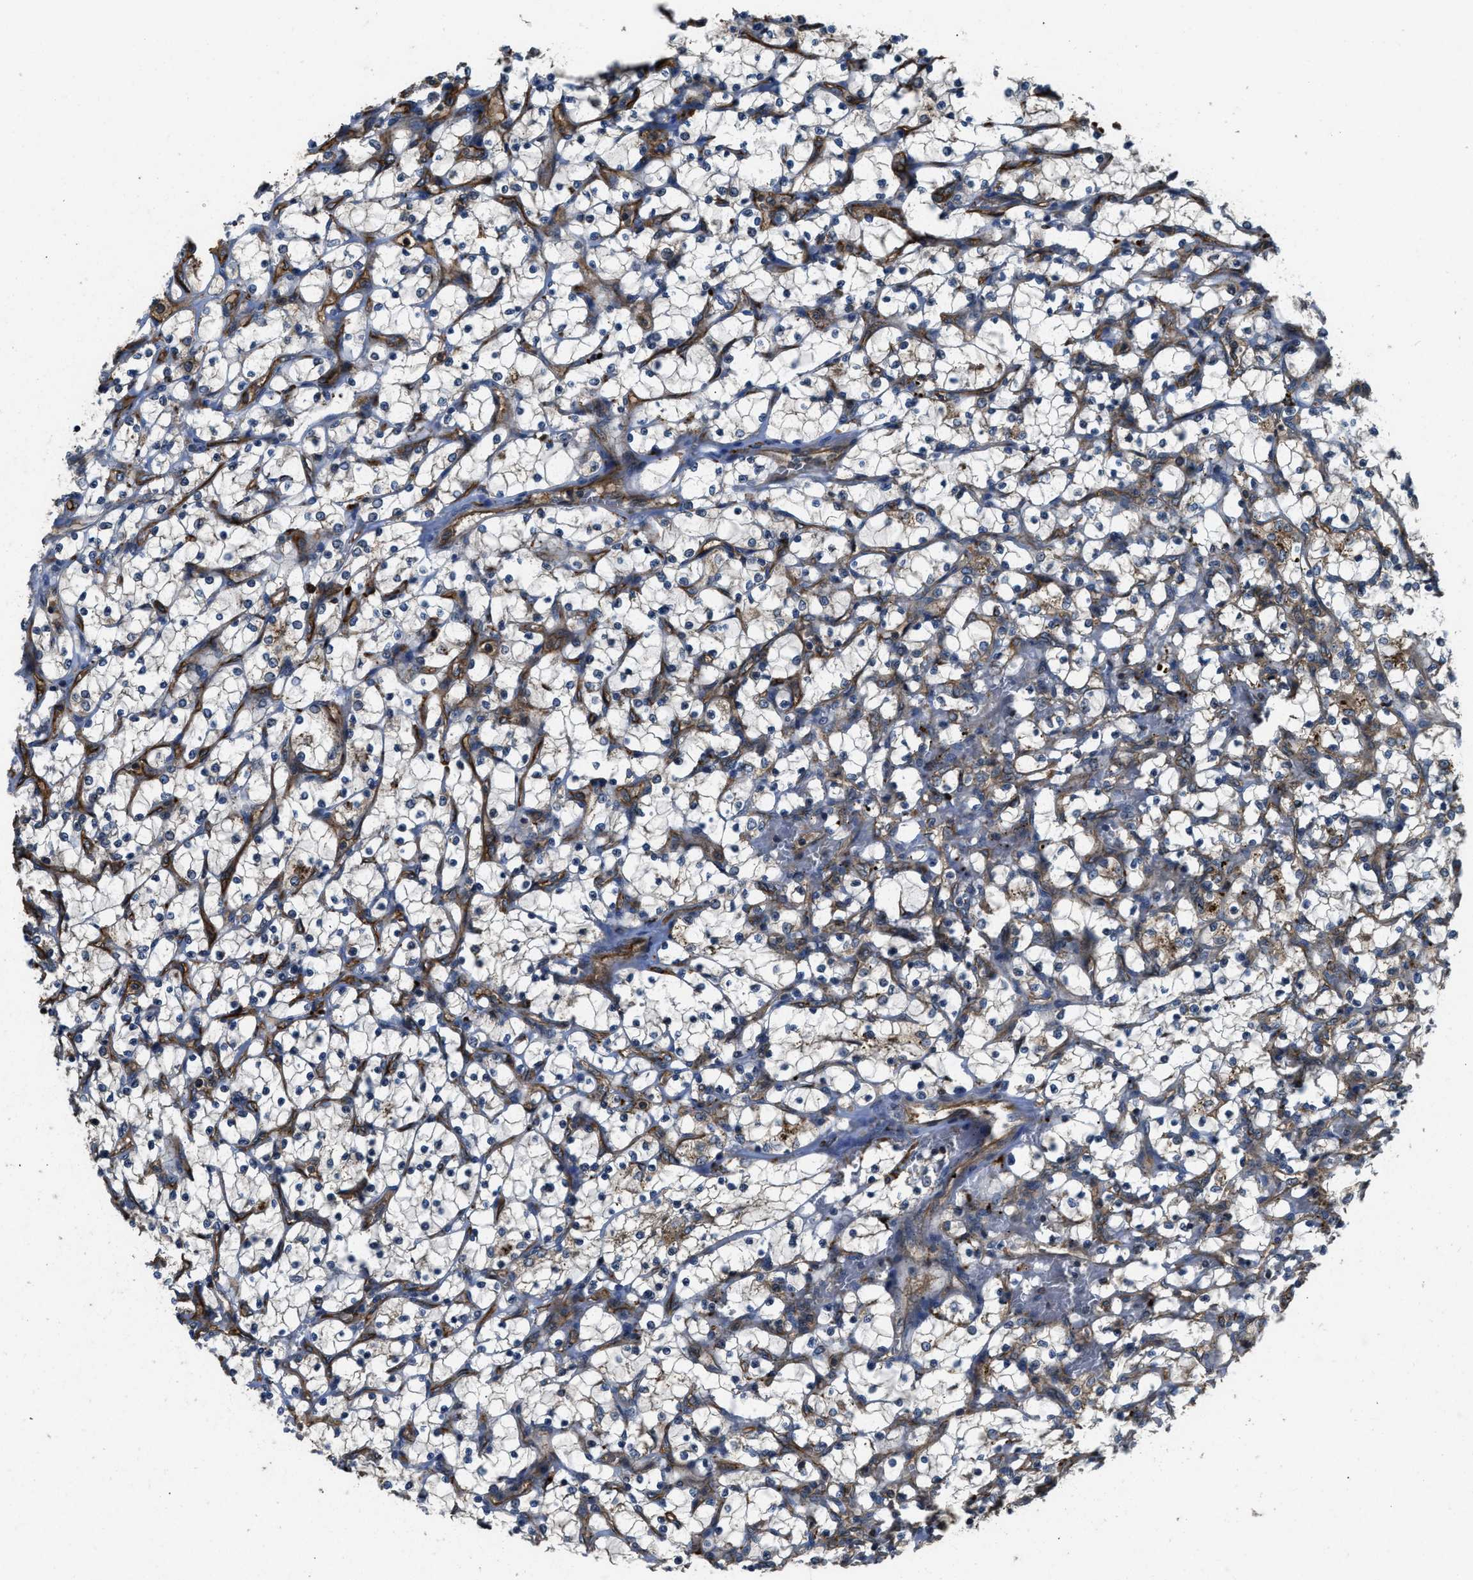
{"staining": {"intensity": "negative", "quantity": "none", "location": "none"}, "tissue": "renal cancer", "cell_type": "Tumor cells", "image_type": "cancer", "snomed": [{"axis": "morphology", "description": "Adenocarcinoma, NOS"}, {"axis": "topography", "description": "Kidney"}], "caption": "Renal adenocarcinoma was stained to show a protein in brown. There is no significant expression in tumor cells.", "gene": "GGH", "patient": {"sex": "female", "age": 69}}